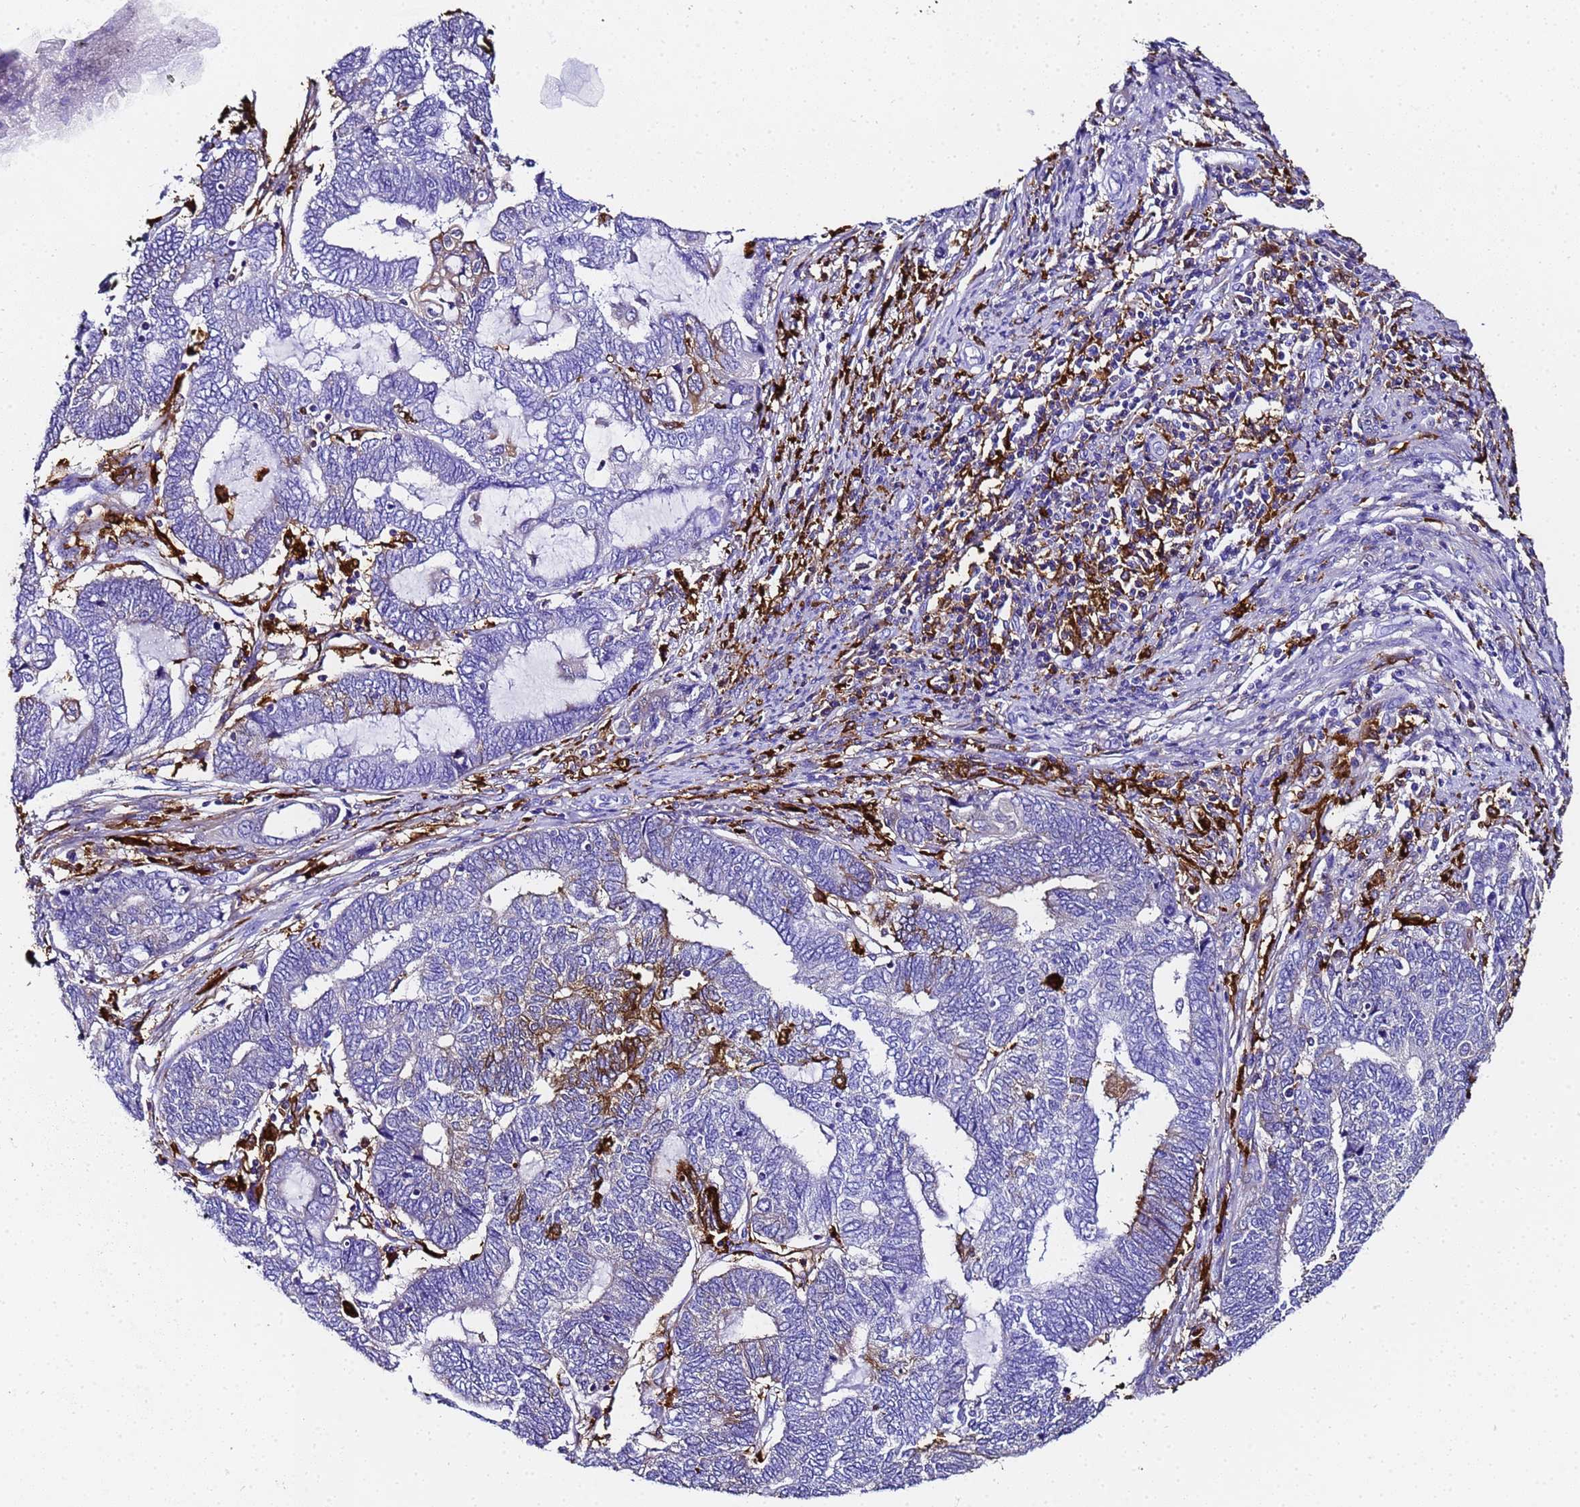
{"staining": {"intensity": "negative", "quantity": "none", "location": "none"}, "tissue": "endometrial cancer", "cell_type": "Tumor cells", "image_type": "cancer", "snomed": [{"axis": "morphology", "description": "Adenocarcinoma, NOS"}, {"axis": "topography", "description": "Uterus"}, {"axis": "topography", "description": "Endometrium"}], "caption": "The histopathology image reveals no staining of tumor cells in endometrial cancer.", "gene": "FTL", "patient": {"sex": "female", "age": 70}}